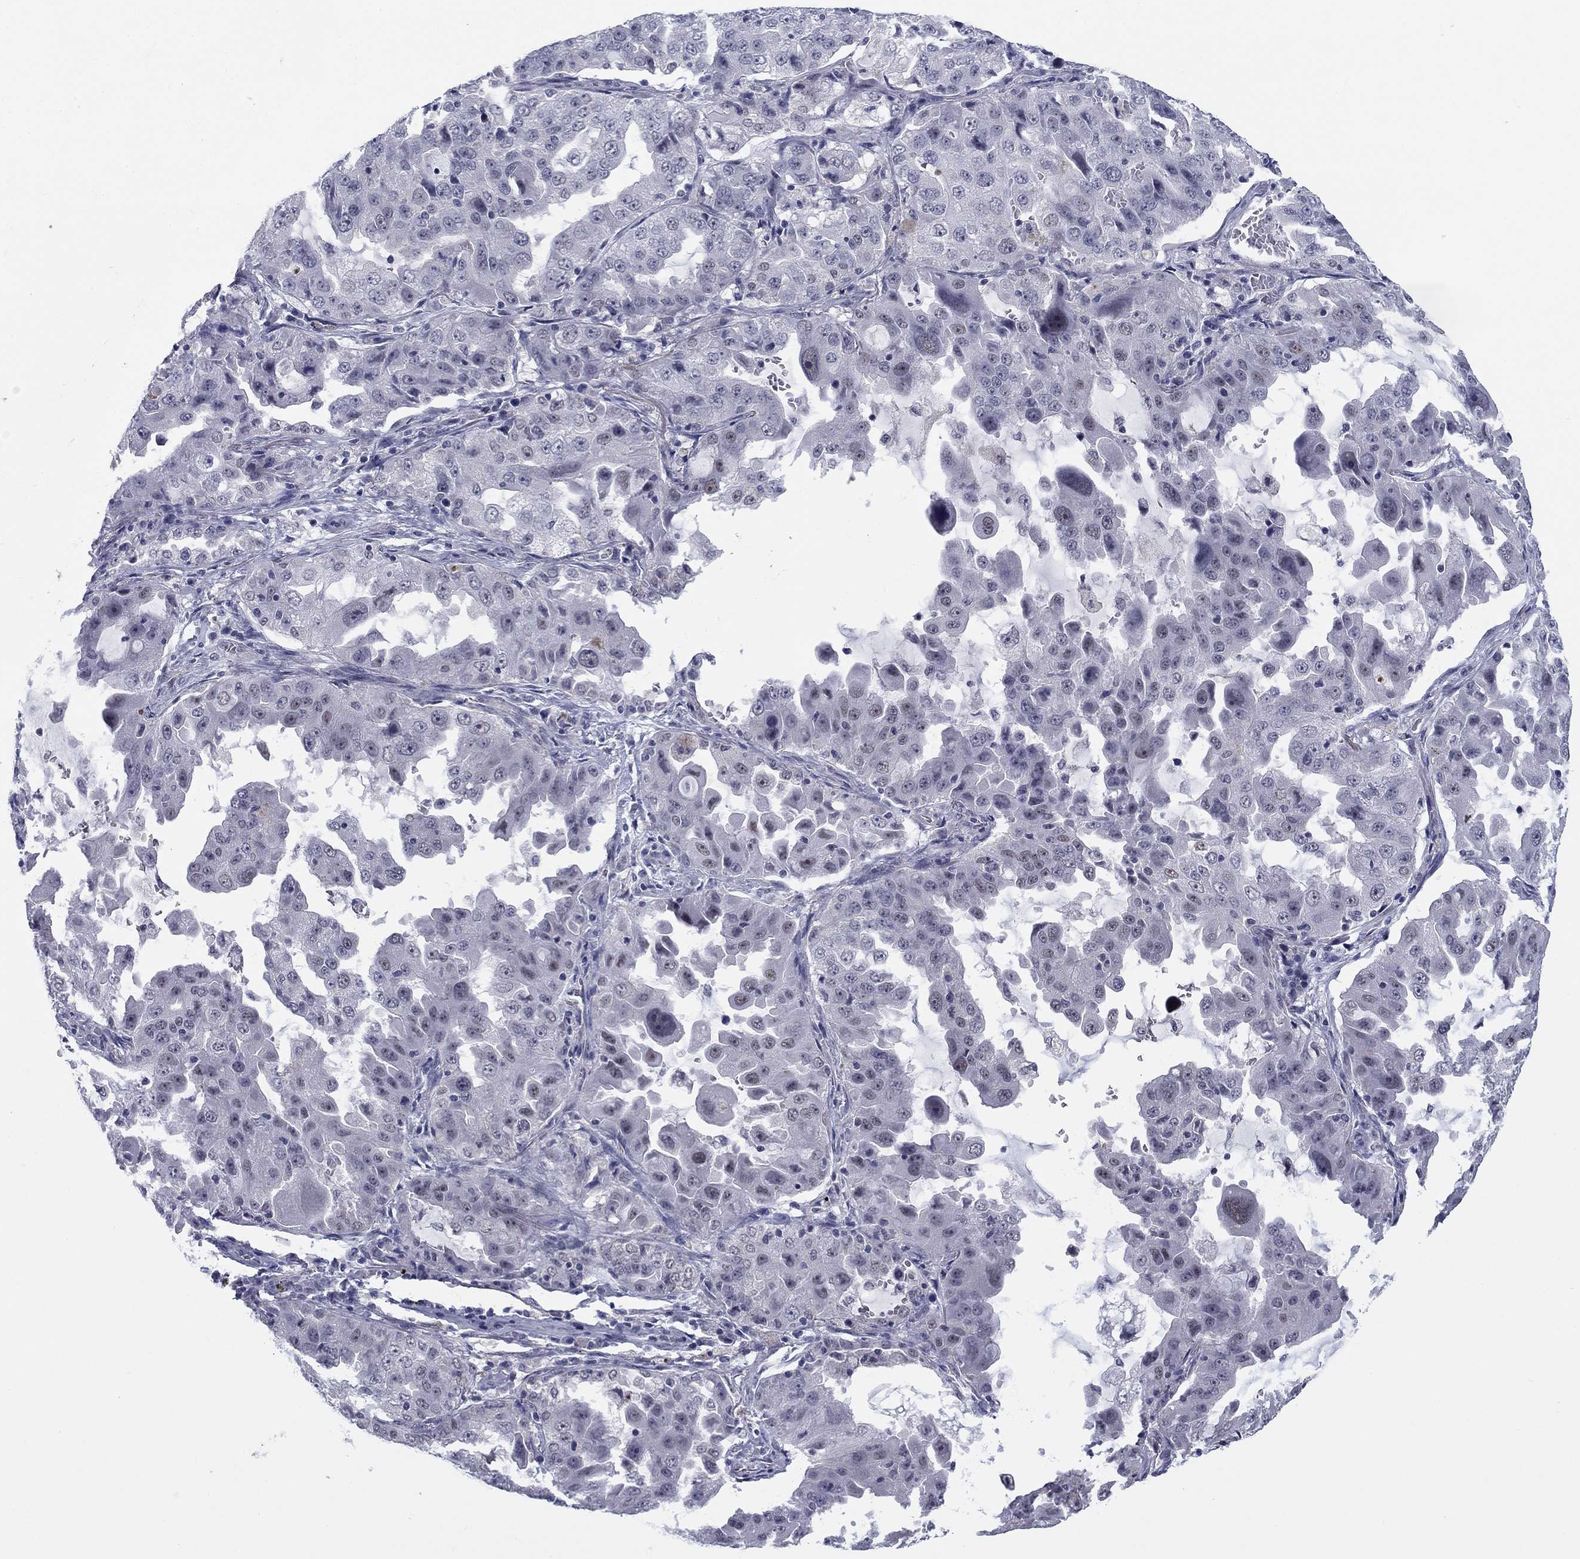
{"staining": {"intensity": "negative", "quantity": "none", "location": "none"}, "tissue": "lung cancer", "cell_type": "Tumor cells", "image_type": "cancer", "snomed": [{"axis": "morphology", "description": "Adenocarcinoma, NOS"}, {"axis": "topography", "description": "Lung"}], "caption": "Immunohistochemical staining of adenocarcinoma (lung) exhibits no significant expression in tumor cells.", "gene": "TIGD4", "patient": {"sex": "female", "age": 61}}